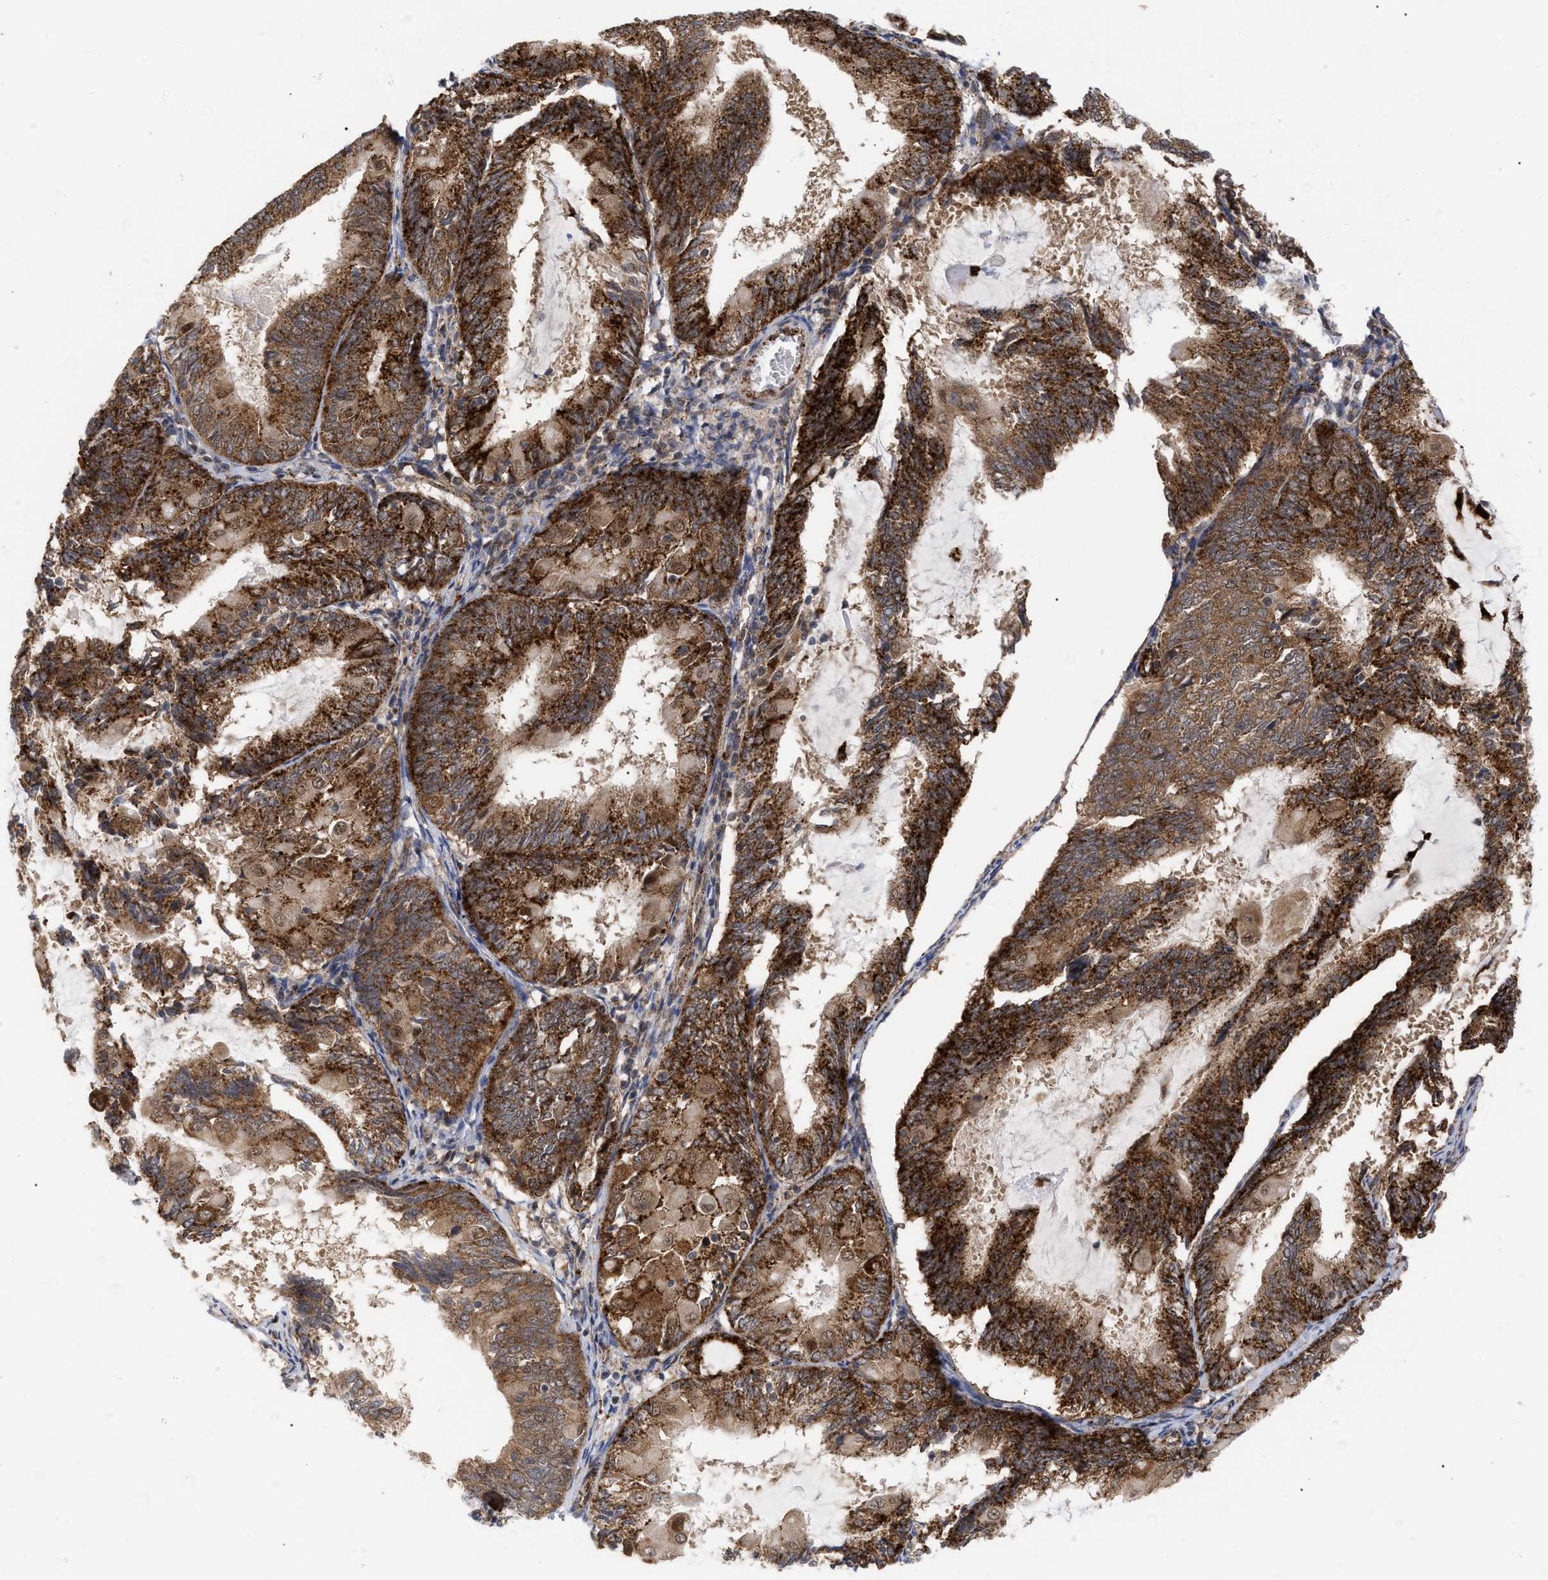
{"staining": {"intensity": "strong", "quantity": ">75%", "location": "cytoplasmic/membranous"}, "tissue": "endometrial cancer", "cell_type": "Tumor cells", "image_type": "cancer", "snomed": [{"axis": "morphology", "description": "Adenocarcinoma, NOS"}, {"axis": "topography", "description": "Endometrium"}], "caption": "Endometrial adenocarcinoma stained with a protein marker reveals strong staining in tumor cells.", "gene": "UPF1", "patient": {"sex": "female", "age": 81}}